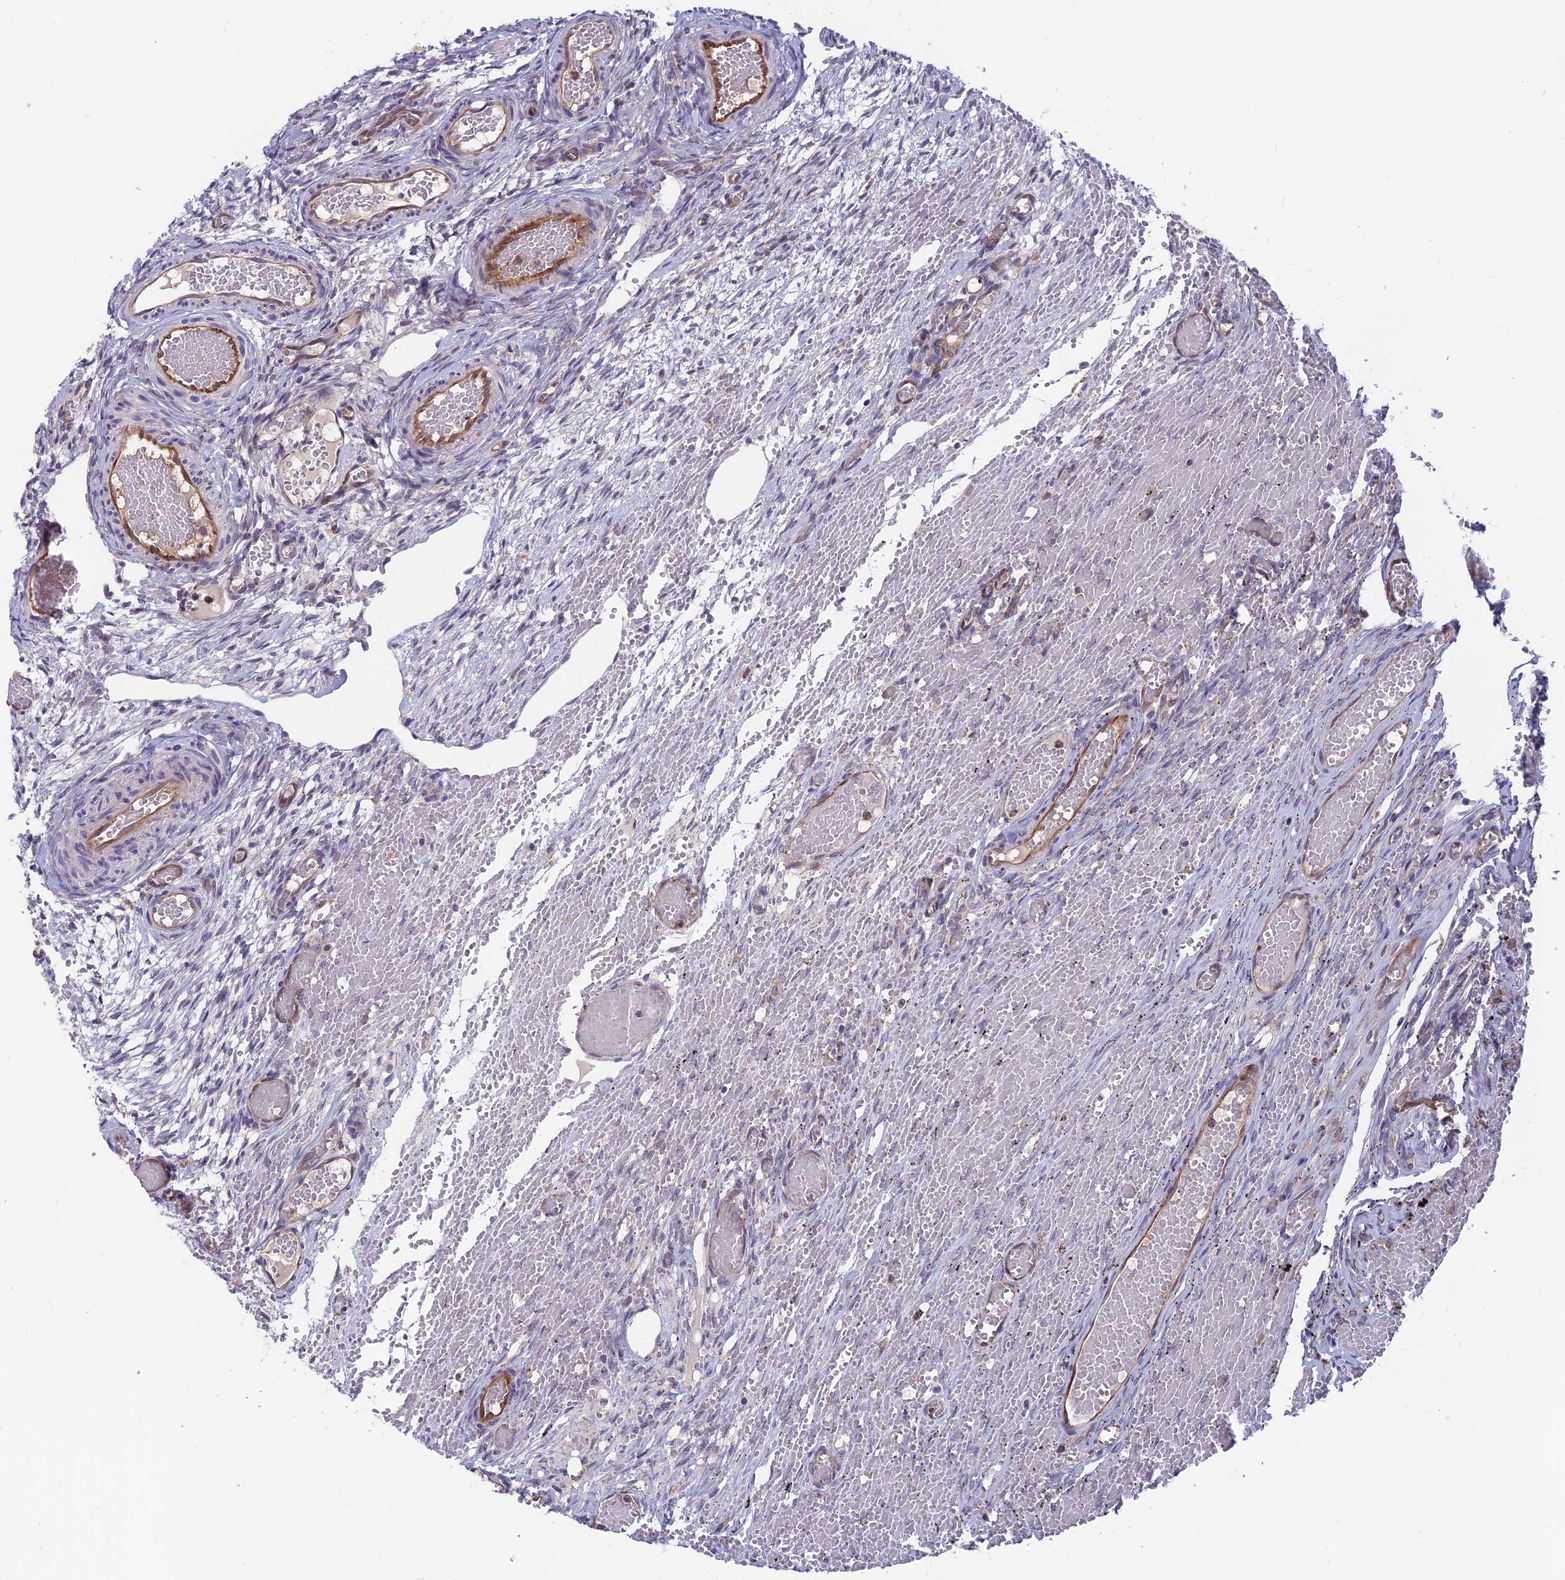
{"staining": {"intensity": "negative", "quantity": "none", "location": "none"}, "tissue": "ovary", "cell_type": "Ovarian stroma cells", "image_type": "normal", "snomed": [{"axis": "morphology", "description": "Adenocarcinoma, NOS"}, {"axis": "topography", "description": "Endometrium"}], "caption": "This is a image of immunohistochemistry (IHC) staining of unremarkable ovary, which shows no expression in ovarian stroma cells.", "gene": "MAST2", "patient": {"sex": "female", "age": 32}}